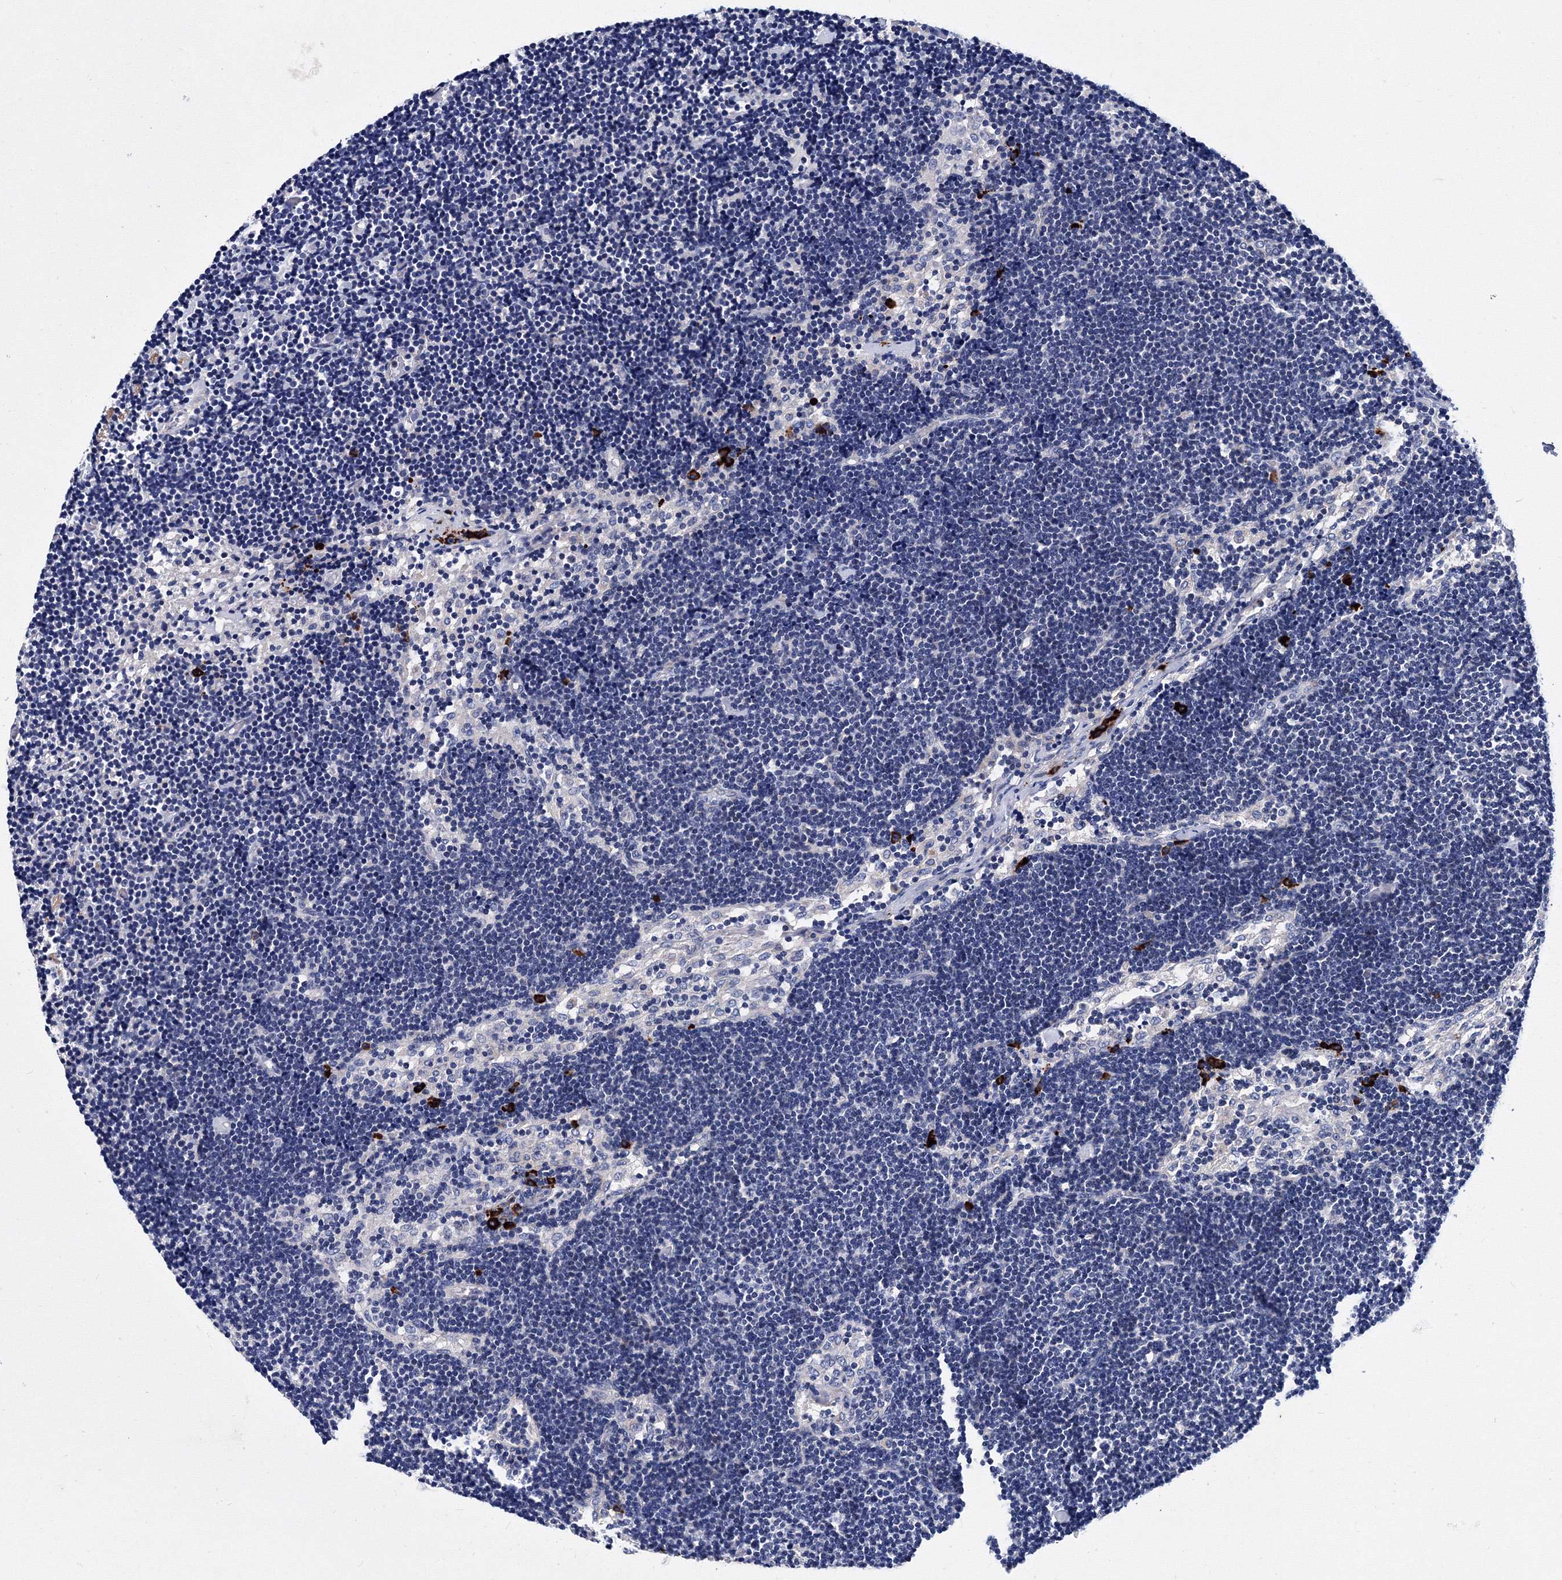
{"staining": {"intensity": "negative", "quantity": "none", "location": "none"}, "tissue": "lymph node", "cell_type": "Germinal center cells", "image_type": "normal", "snomed": [{"axis": "morphology", "description": "Normal tissue, NOS"}, {"axis": "topography", "description": "Lymph node"}], "caption": "Immunohistochemical staining of benign lymph node displays no significant expression in germinal center cells. Brightfield microscopy of IHC stained with DAB (brown) and hematoxylin (blue), captured at high magnification.", "gene": "TRPM2", "patient": {"sex": "male", "age": 63}}